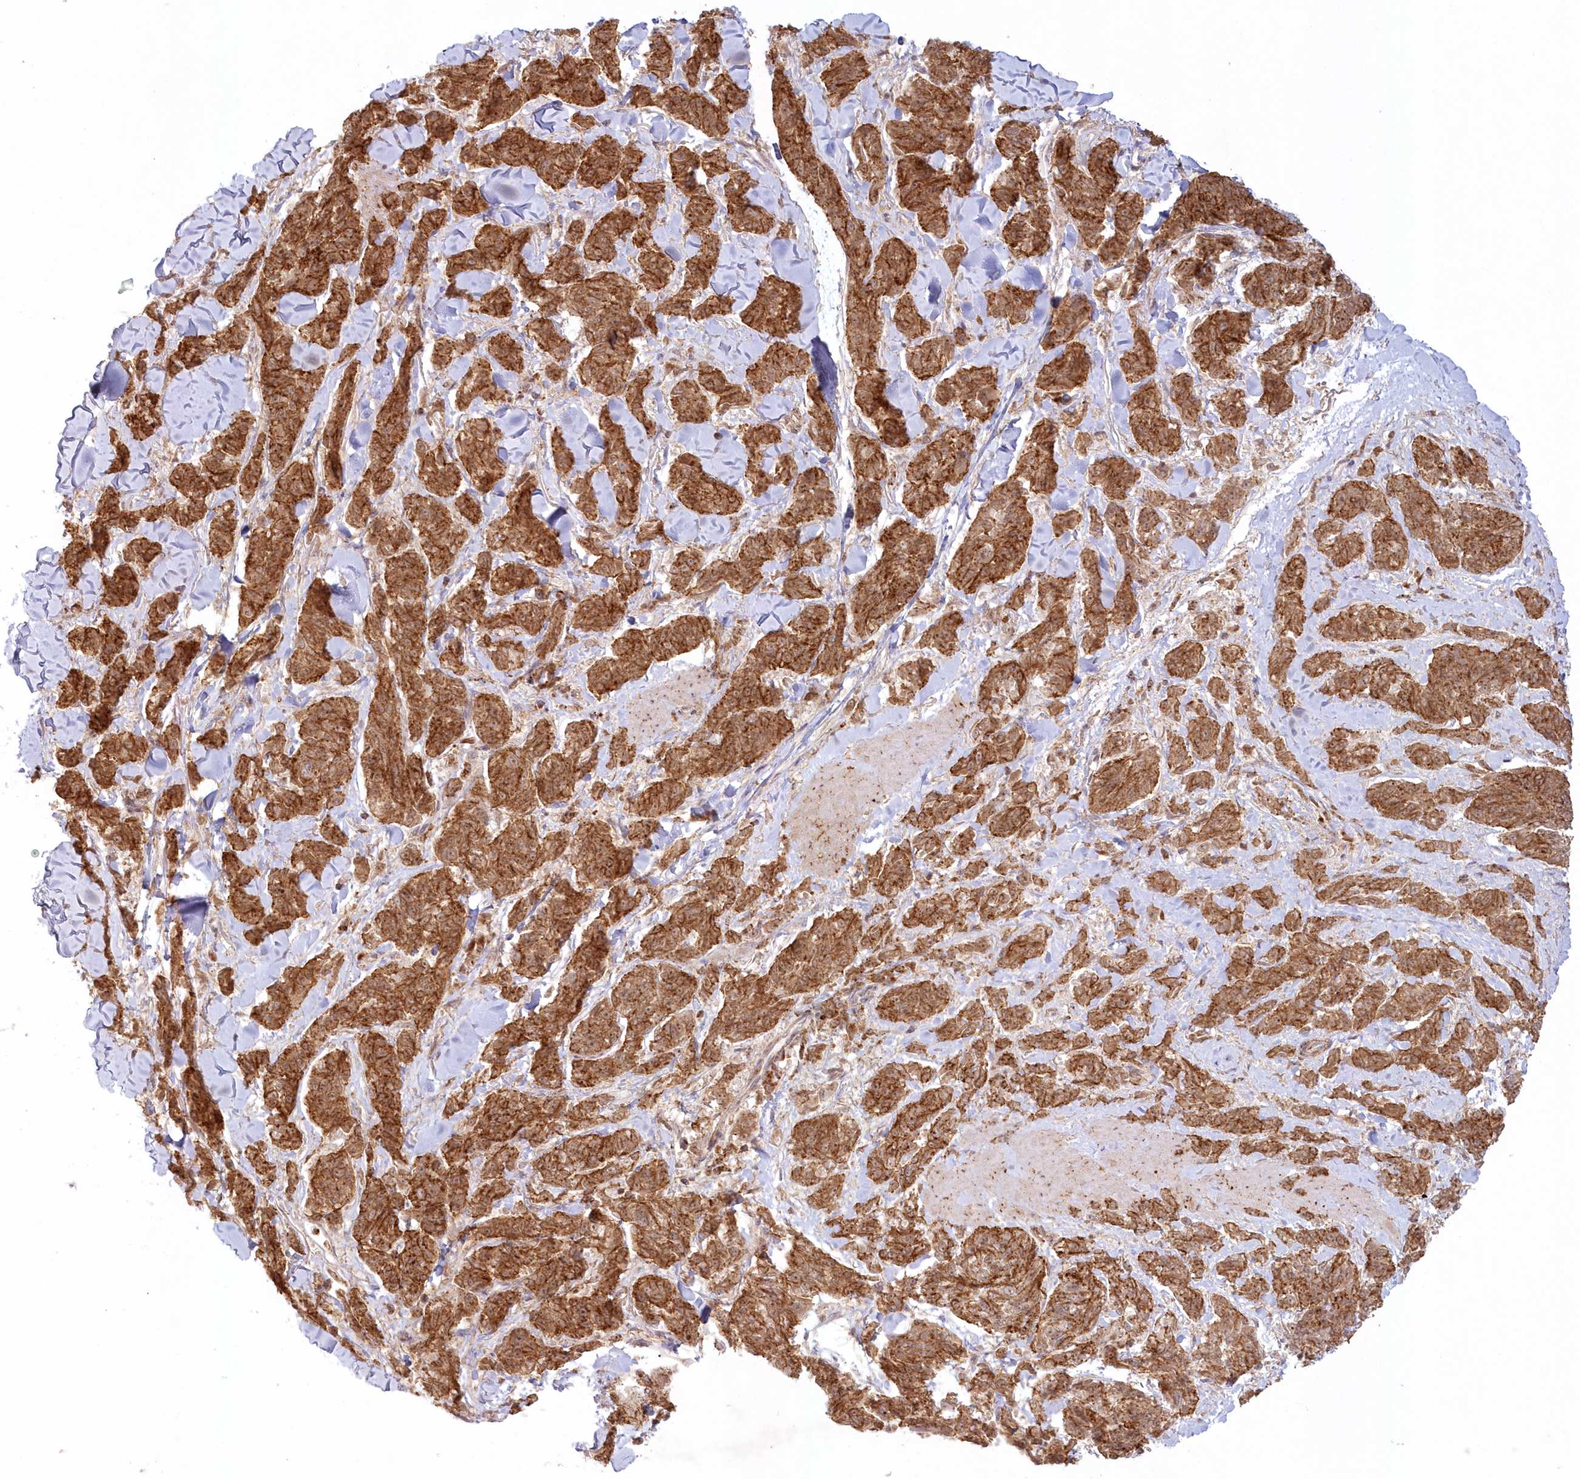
{"staining": {"intensity": "strong", "quantity": ">75%", "location": "cytoplasmic/membranous"}, "tissue": "melanoma", "cell_type": "Tumor cells", "image_type": "cancer", "snomed": [{"axis": "morphology", "description": "Malignant melanoma, NOS"}, {"axis": "topography", "description": "Skin"}], "caption": "Melanoma was stained to show a protein in brown. There is high levels of strong cytoplasmic/membranous expression in about >75% of tumor cells.", "gene": "TOGARAM2", "patient": {"sex": "male", "age": 53}}